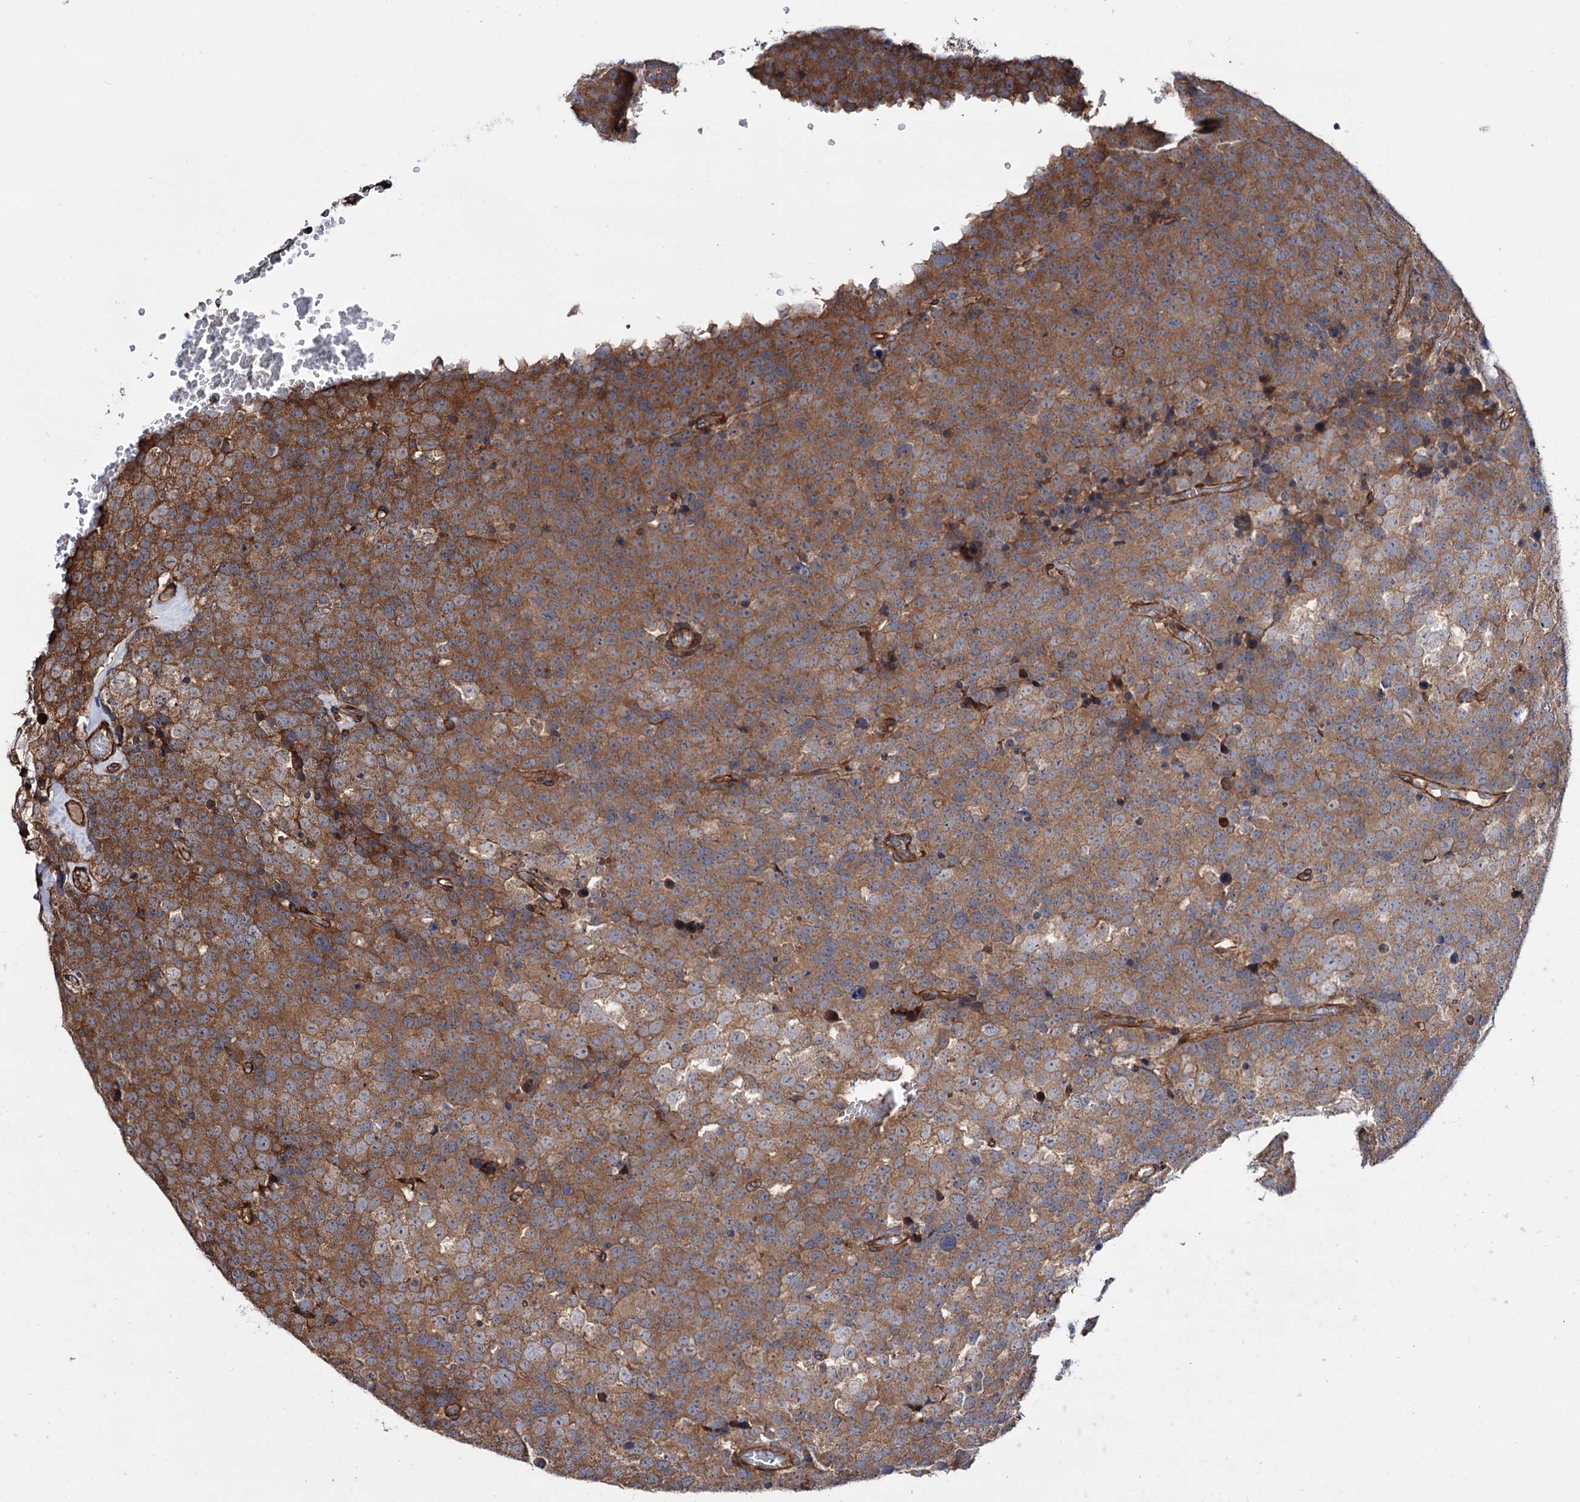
{"staining": {"intensity": "moderate", "quantity": ">75%", "location": "cytoplasmic/membranous"}, "tissue": "testis cancer", "cell_type": "Tumor cells", "image_type": "cancer", "snomed": [{"axis": "morphology", "description": "Seminoma, NOS"}, {"axis": "topography", "description": "Testis"}], "caption": "A brown stain highlights moderate cytoplasmic/membranous staining of a protein in testis cancer tumor cells.", "gene": "FERMT2", "patient": {"sex": "male", "age": 71}}